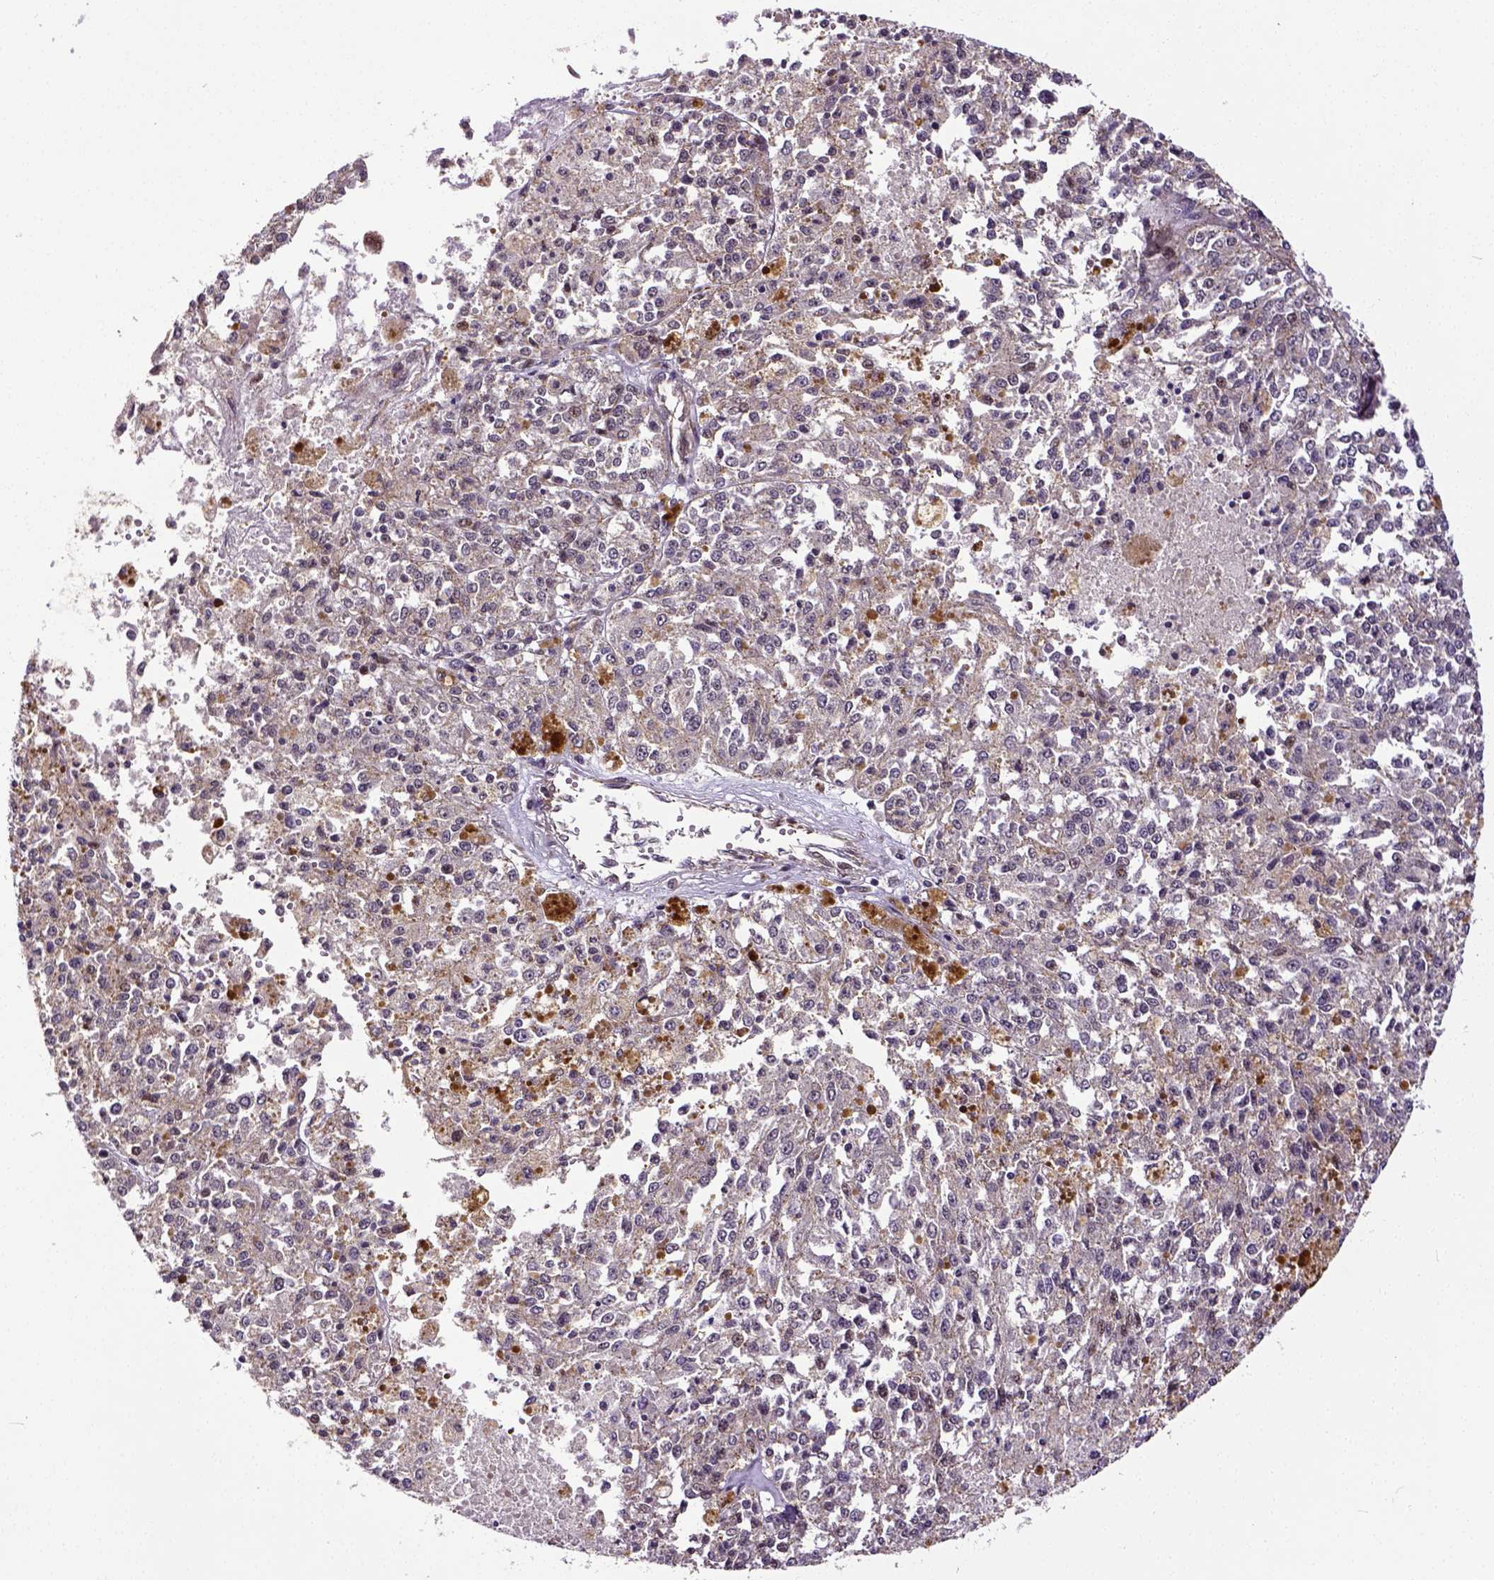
{"staining": {"intensity": "weak", "quantity": ">75%", "location": "cytoplasmic/membranous"}, "tissue": "melanoma", "cell_type": "Tumor cells", "image_type": "cancer", "snomed": [{"axis": "morphology", "description": "Malignant melanoma, Metastatic site"}, {"axis": "topography", "description": "Lymph node"}], "caption": "Immunohistochemistry (IHC) of human melanoma shows low levels of weak cytoplasmic/membranous expression in about >75% of tumor cells.", "gene": "DICER1", "patient": {"sex": "female", "age": 64}}